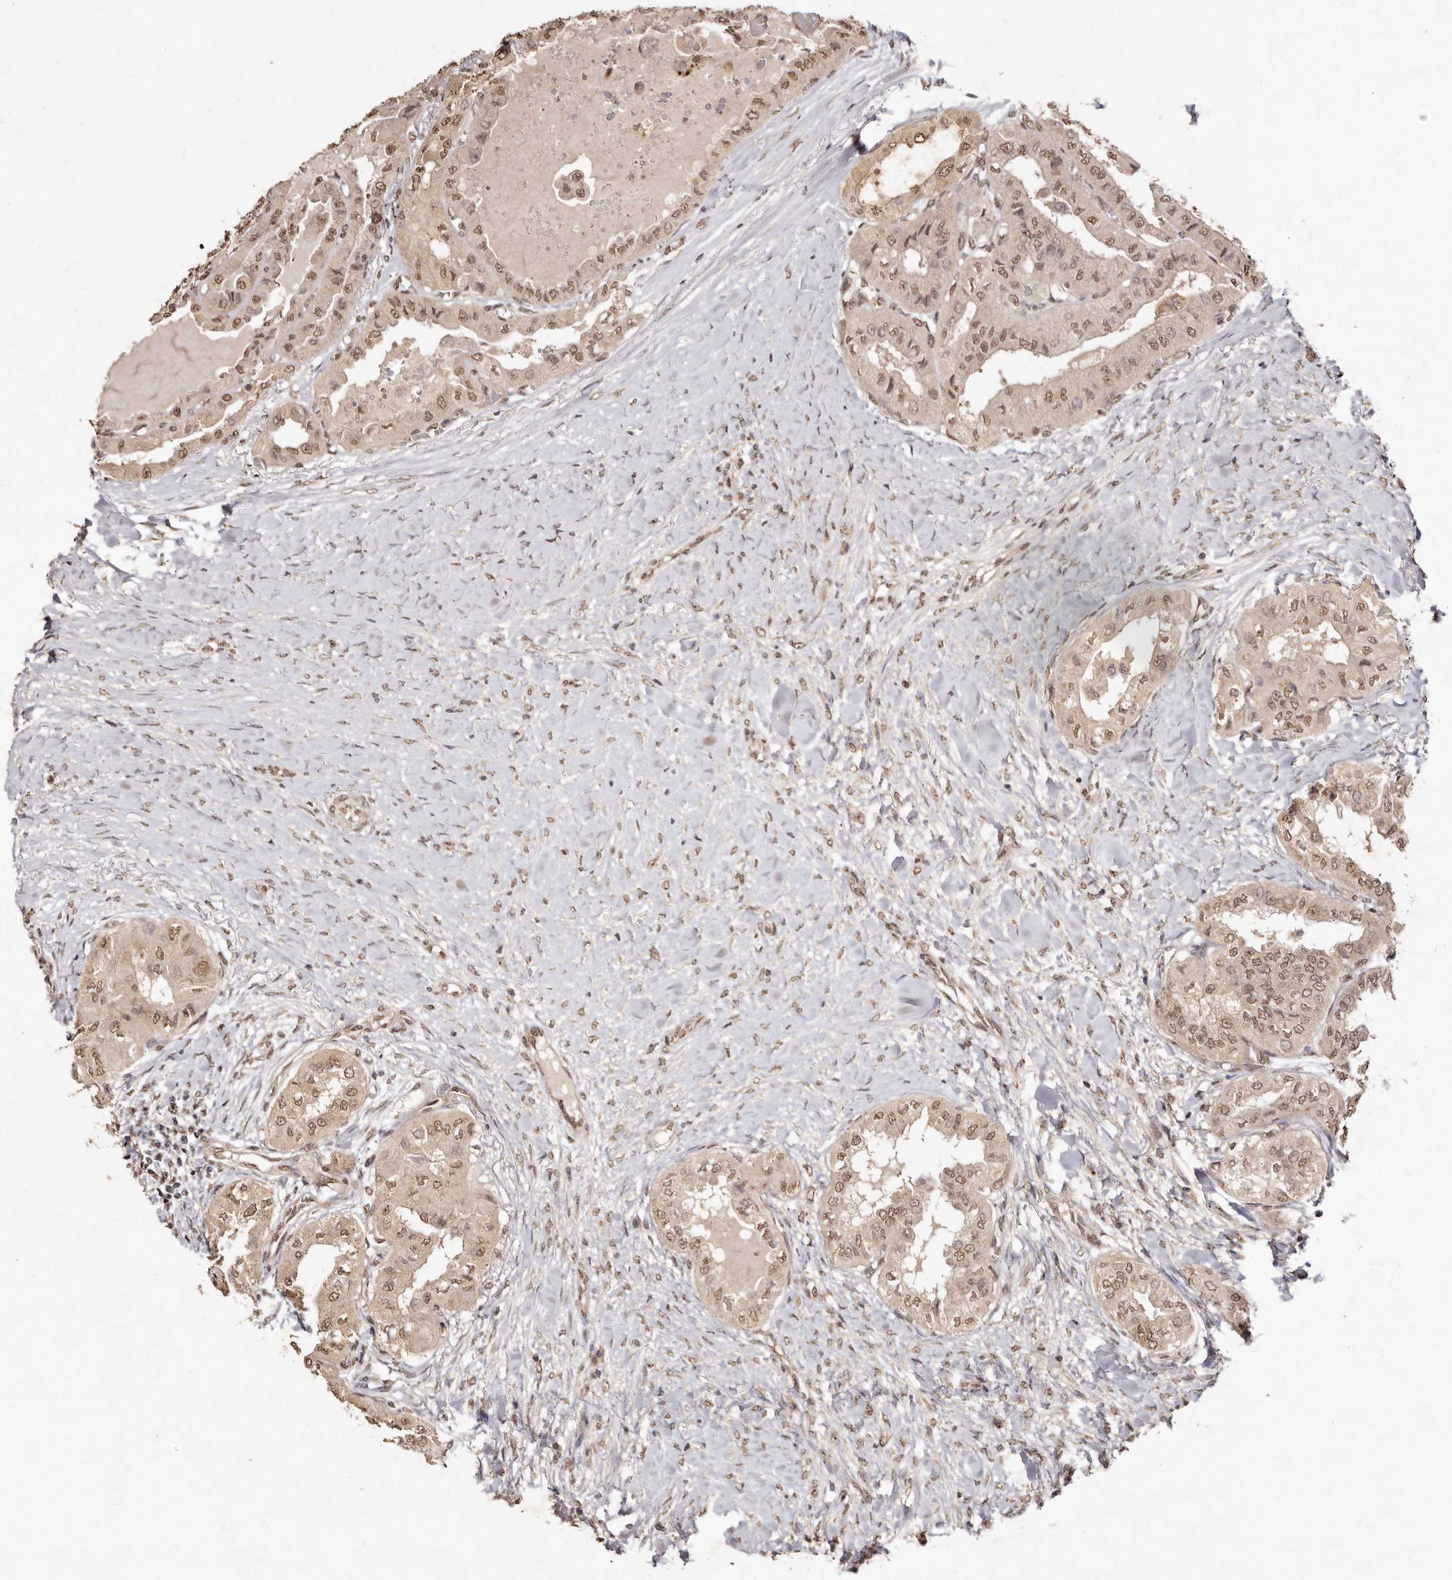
{"staining": {"intensity": "moderate", "quantity": ">75%", "location": "cytoplasmic/membranous,nuclear"}, "tissue": "thyroid cancer", "cell_type": "Tumor cells", "image_type": "cancer", "snomed": [{"axis": "morphology", "description": "Papillary adenocarcinoma, NOS"}, {"axis": "topography", "description": "Thyroid gland"}], "caption": "IHC staining of thyroid papillary adenocarcinoma, which reveals medium levels of moderate cytoplasmic/membranous and nuclear staining in approximately >75% of tumor cells indicating moderate cytoplasmic/membranous and nuclear protein staining. The staining was performed using DAB (3,3'-diaminobenzidine) (brown) for protein detection and nuclei were counterstained in hematoxylin (blue).", "gene": "NOTCH1", "patient": {"sex": "female", "age": 59}}